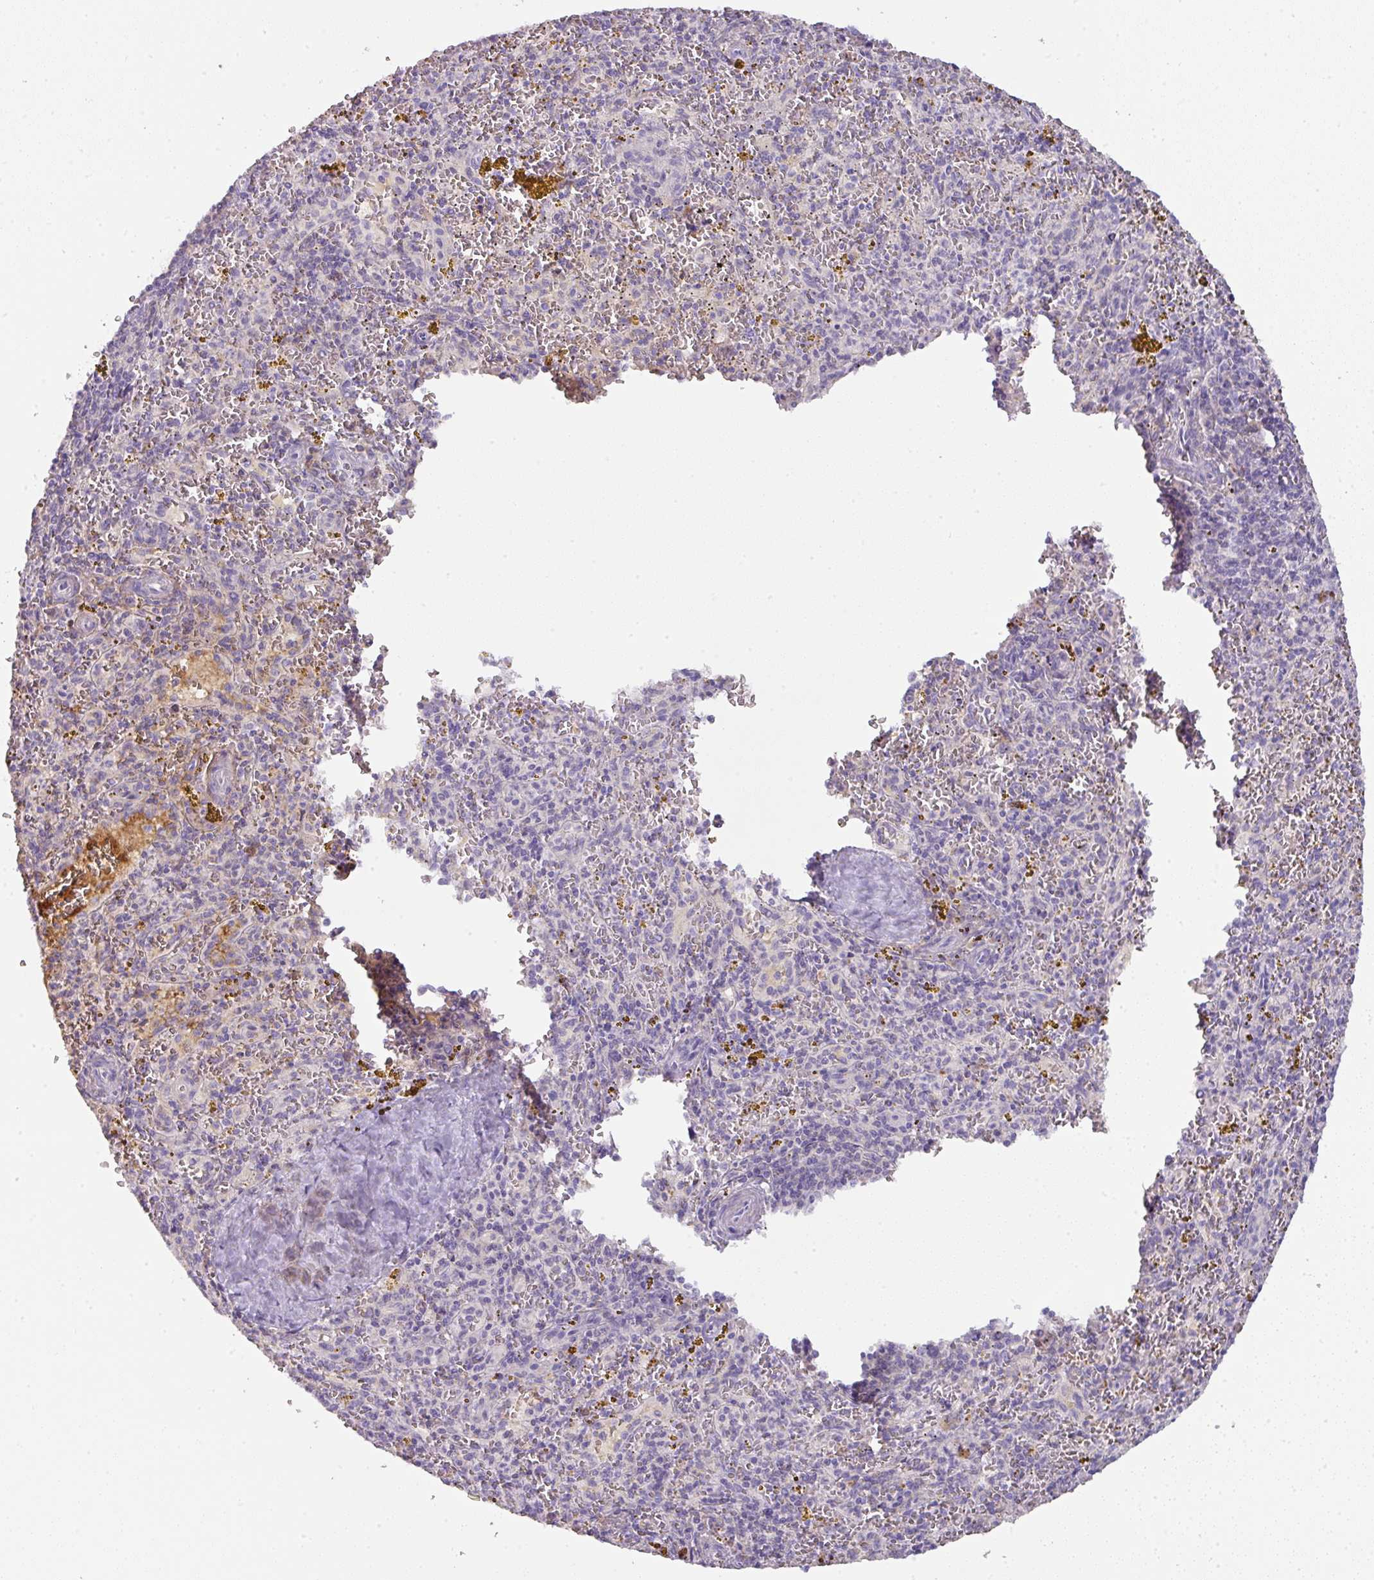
{"staining": {"intensity": "negative", "quantity": "none", "location": "none"}, "tissue": "spleen", "cell_type": "Cells in red pulp", "image_type": "normal", "snomed": [{"axis": "morphology", "description": "Normal tissue, NOS"}, {"axis": "topography", "description": "Spleen"}], "caption": "This is an IHC image of unremarkable spleen. There is no expression in cells in red pulp.", "gene": "CCZ1B", "patient": {"sex": "male", "age": 57}}